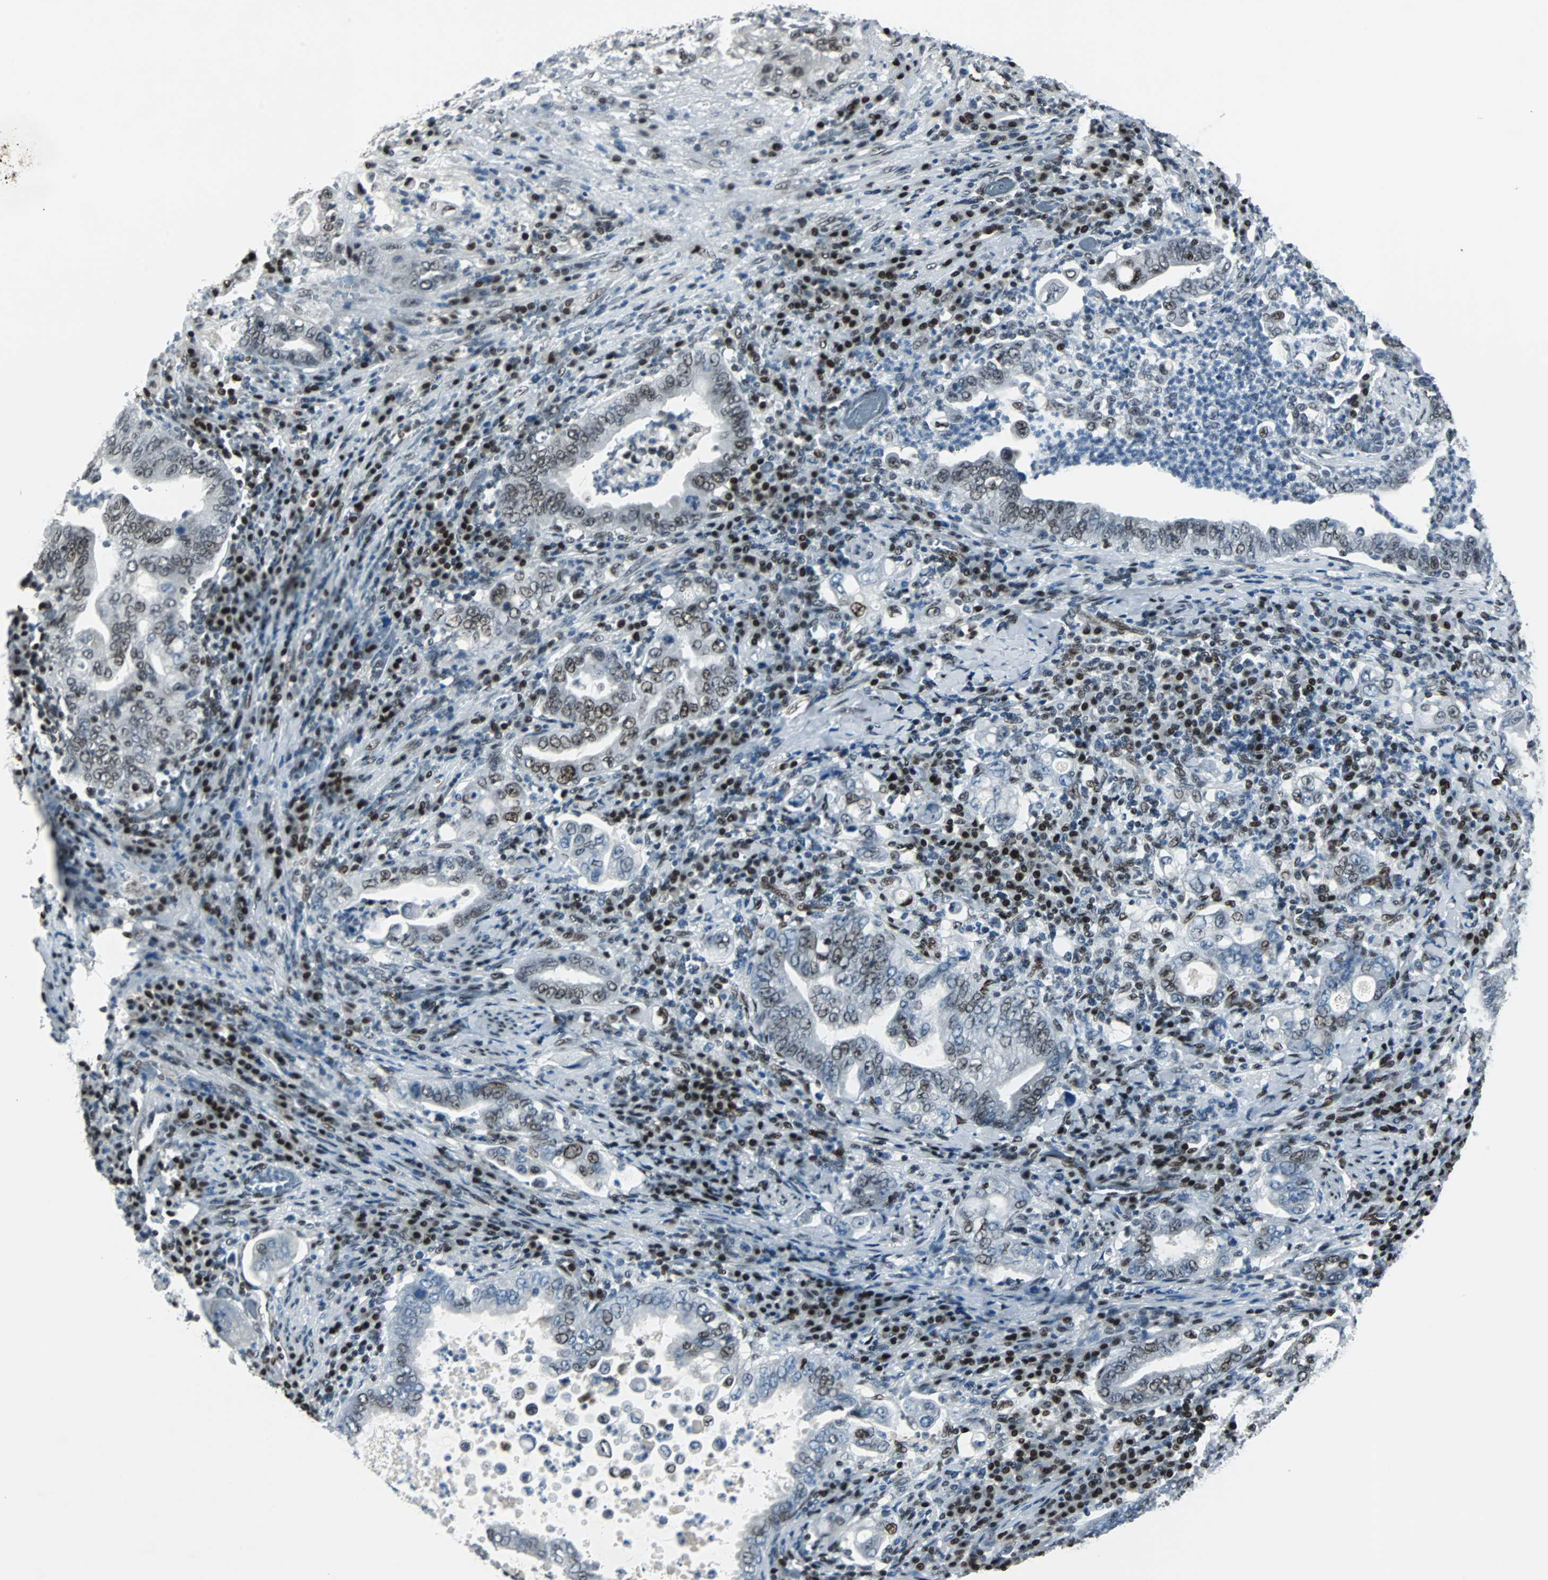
{"staining": {"intensity": "moderate", "quantity": "<25%", "location": "nuclear"}, "tissue": "stomach cancer", "cell_type": "Tumor cells", "image_type": "cancer", "snomed": [{"axis": "morphology", "description": "Normal tissue, NOS"}, {"axis": "morphology", "description": "Adenocarcinoma, NOS"}, {"axis": "topography", "description": "Esophagus"}, {"axis": "topography", "description": "Stomach, upper"}, {"axis": "topography", "description": "Peripheral nerve tissue"}], "caption": "Protein staining of adenocarcinoma (stomach) tissue demonstrates moderate nuclear expression in about <25% of tumor cells.", "gene": "MEF2D", "patient": {"sex": "male", "age": 62}}